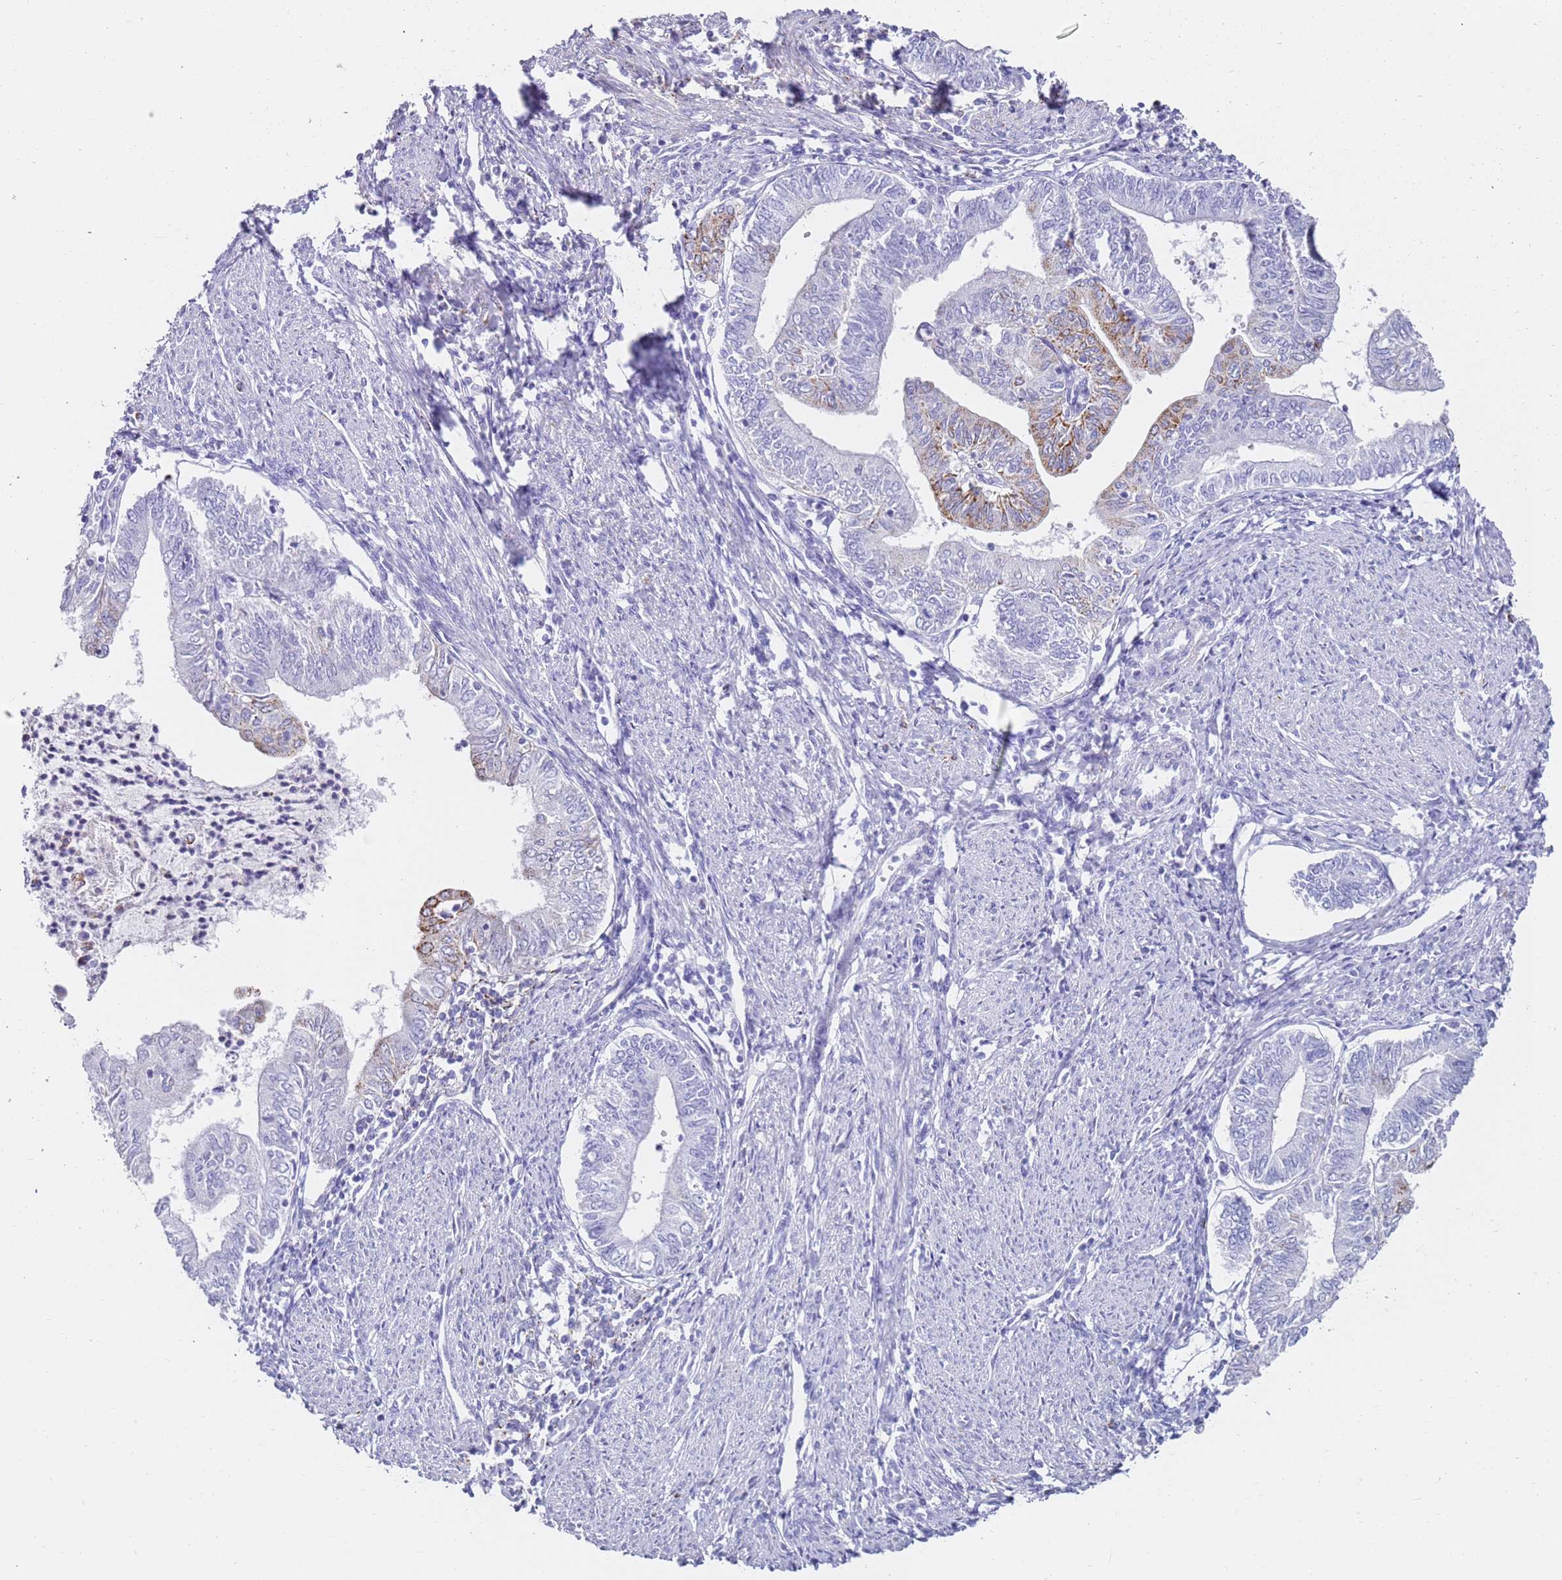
{"staining": {"intensity": "moderate", "quantity": "<25%", "location": "cytoplasmic/membranous"}, "tissue": "endometrial cancer", "cell_type": "Tumor cells", "image_type": "cancer", "snomed": [{"axis": "morphology", "description": "Adenocarcinoma, NOS"}, {"axis": "topography", "description": "Endometrium"}], "caption": "Tumor cells display low levels of moderate cytoplasmic/membranous positivity in approximately <25% of cells in human endometrial adenocarcinoma.", "gene": "PTBP2", "patient": {"sex": "female", "age": 66}}